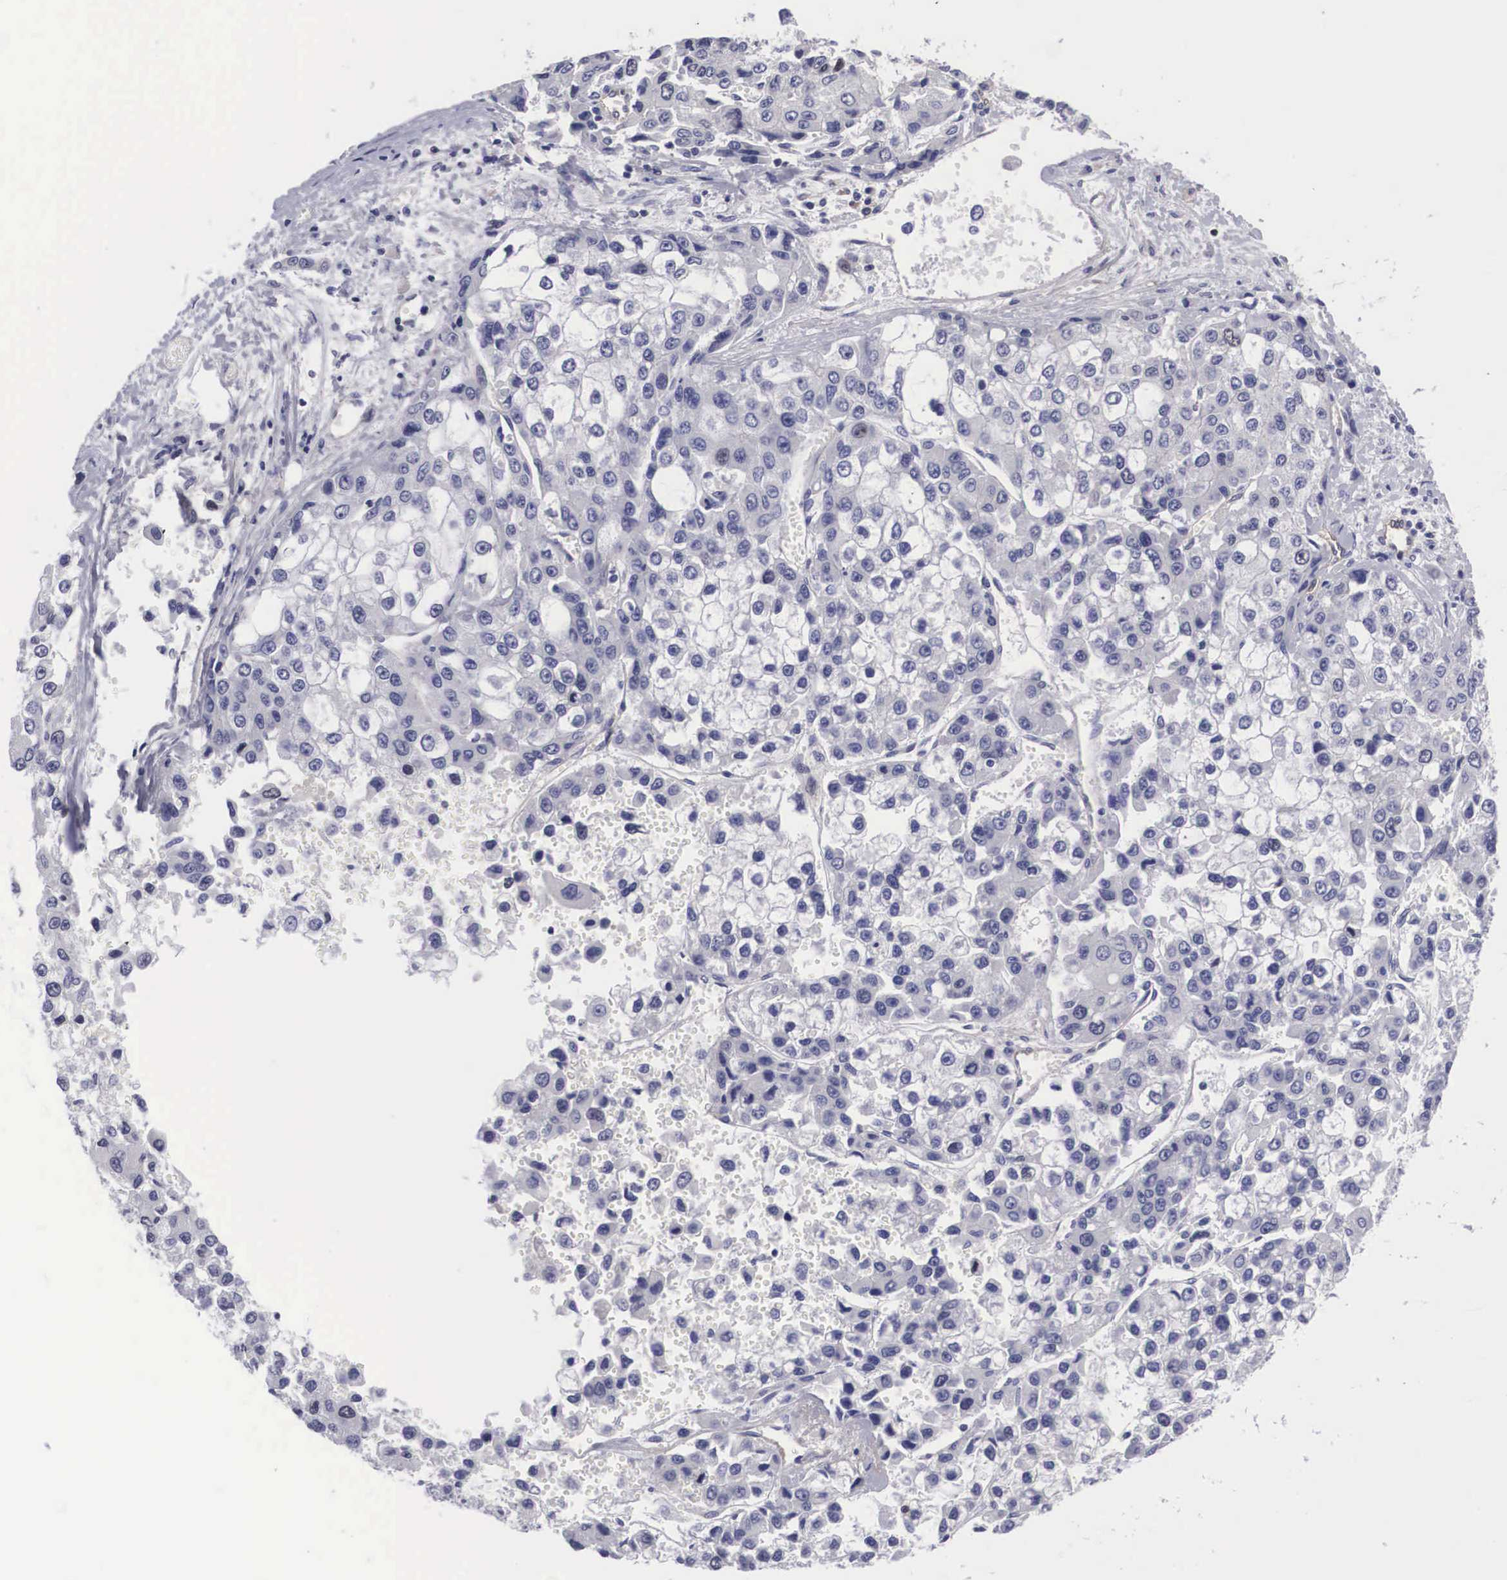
{"staining": {"intensity": "negative", "quantity": "none", "location": "none"}, "tissue": "liver cancer", "cell_type": "Tumor cells", "image_type": "cancer", "snomed": [{"axis": "morphology", "description": "Carcinoma, Hepatocellular, NOS"}, {"axis": "topography", "description": "Liver"}], "caption": "Image shows no protein staining in tumor cells of liver cancer (hepatocellular carcinoma) tissue. The staining was performed using DAB to visualize the protein expression in brown, while the nuclei were stained in blue with hematoxylin (Magnification: 20x).", "gene": "MAST4", "patient": {"sex": "female", "age": 66}}